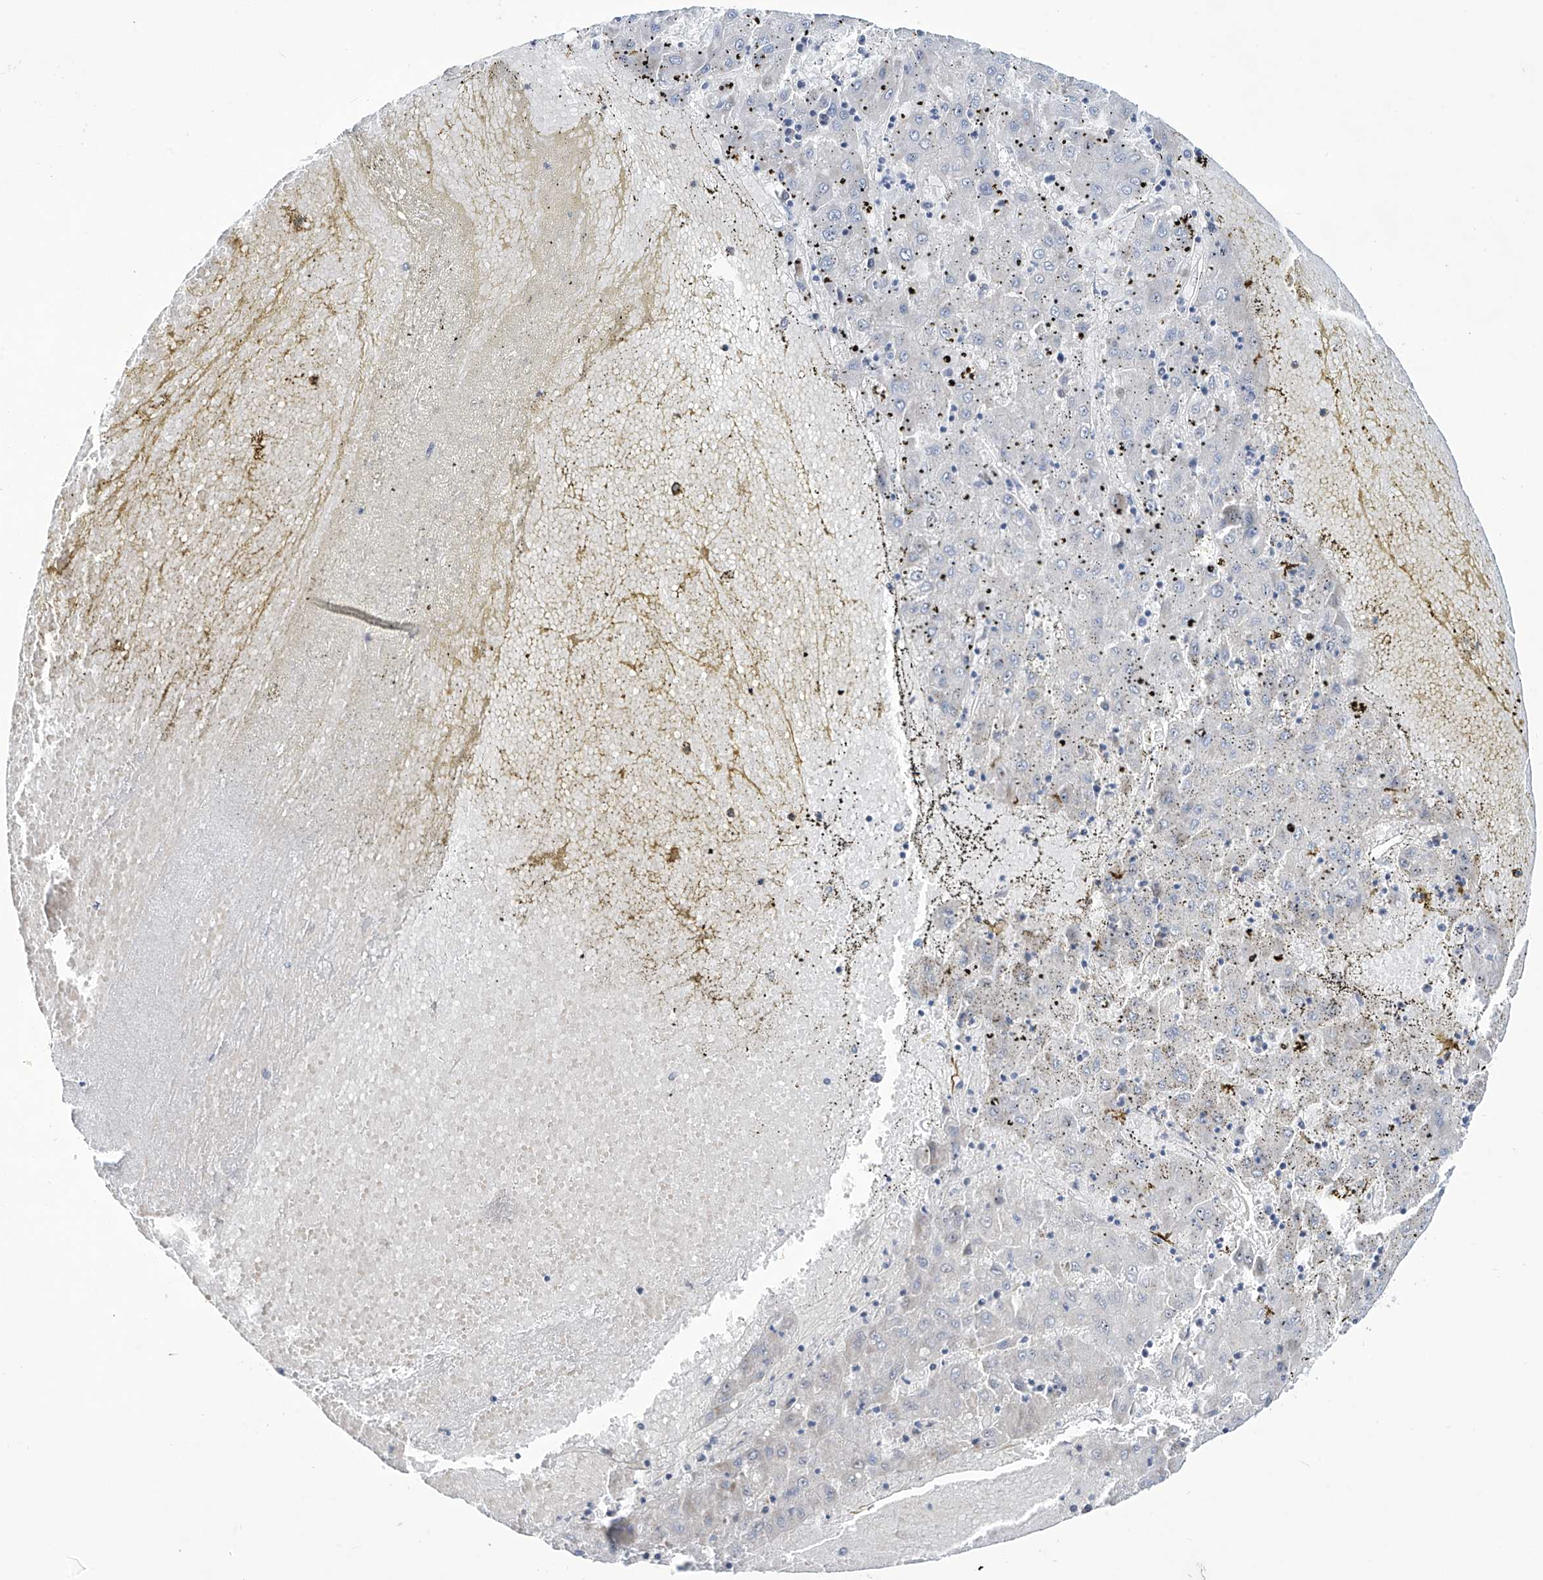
{"staining": {"intensity": "negative", "quantity": "none", "location": "none"}, "tissue": "liver cancer", "cell_type": "Tumor cells", "image_type": "cancer", "snomed": [{"axis": "morphology", "description": "Carcinoma, Hepatocellular, NOS"}, {"axis": "topography", "description": "Liver"}], "caption": "There is no significant expression in tumor cells of hepatocellular carcinoma (liver).", "gene": "TRIM60", "patient": {"sex": "male", "age": 72}}